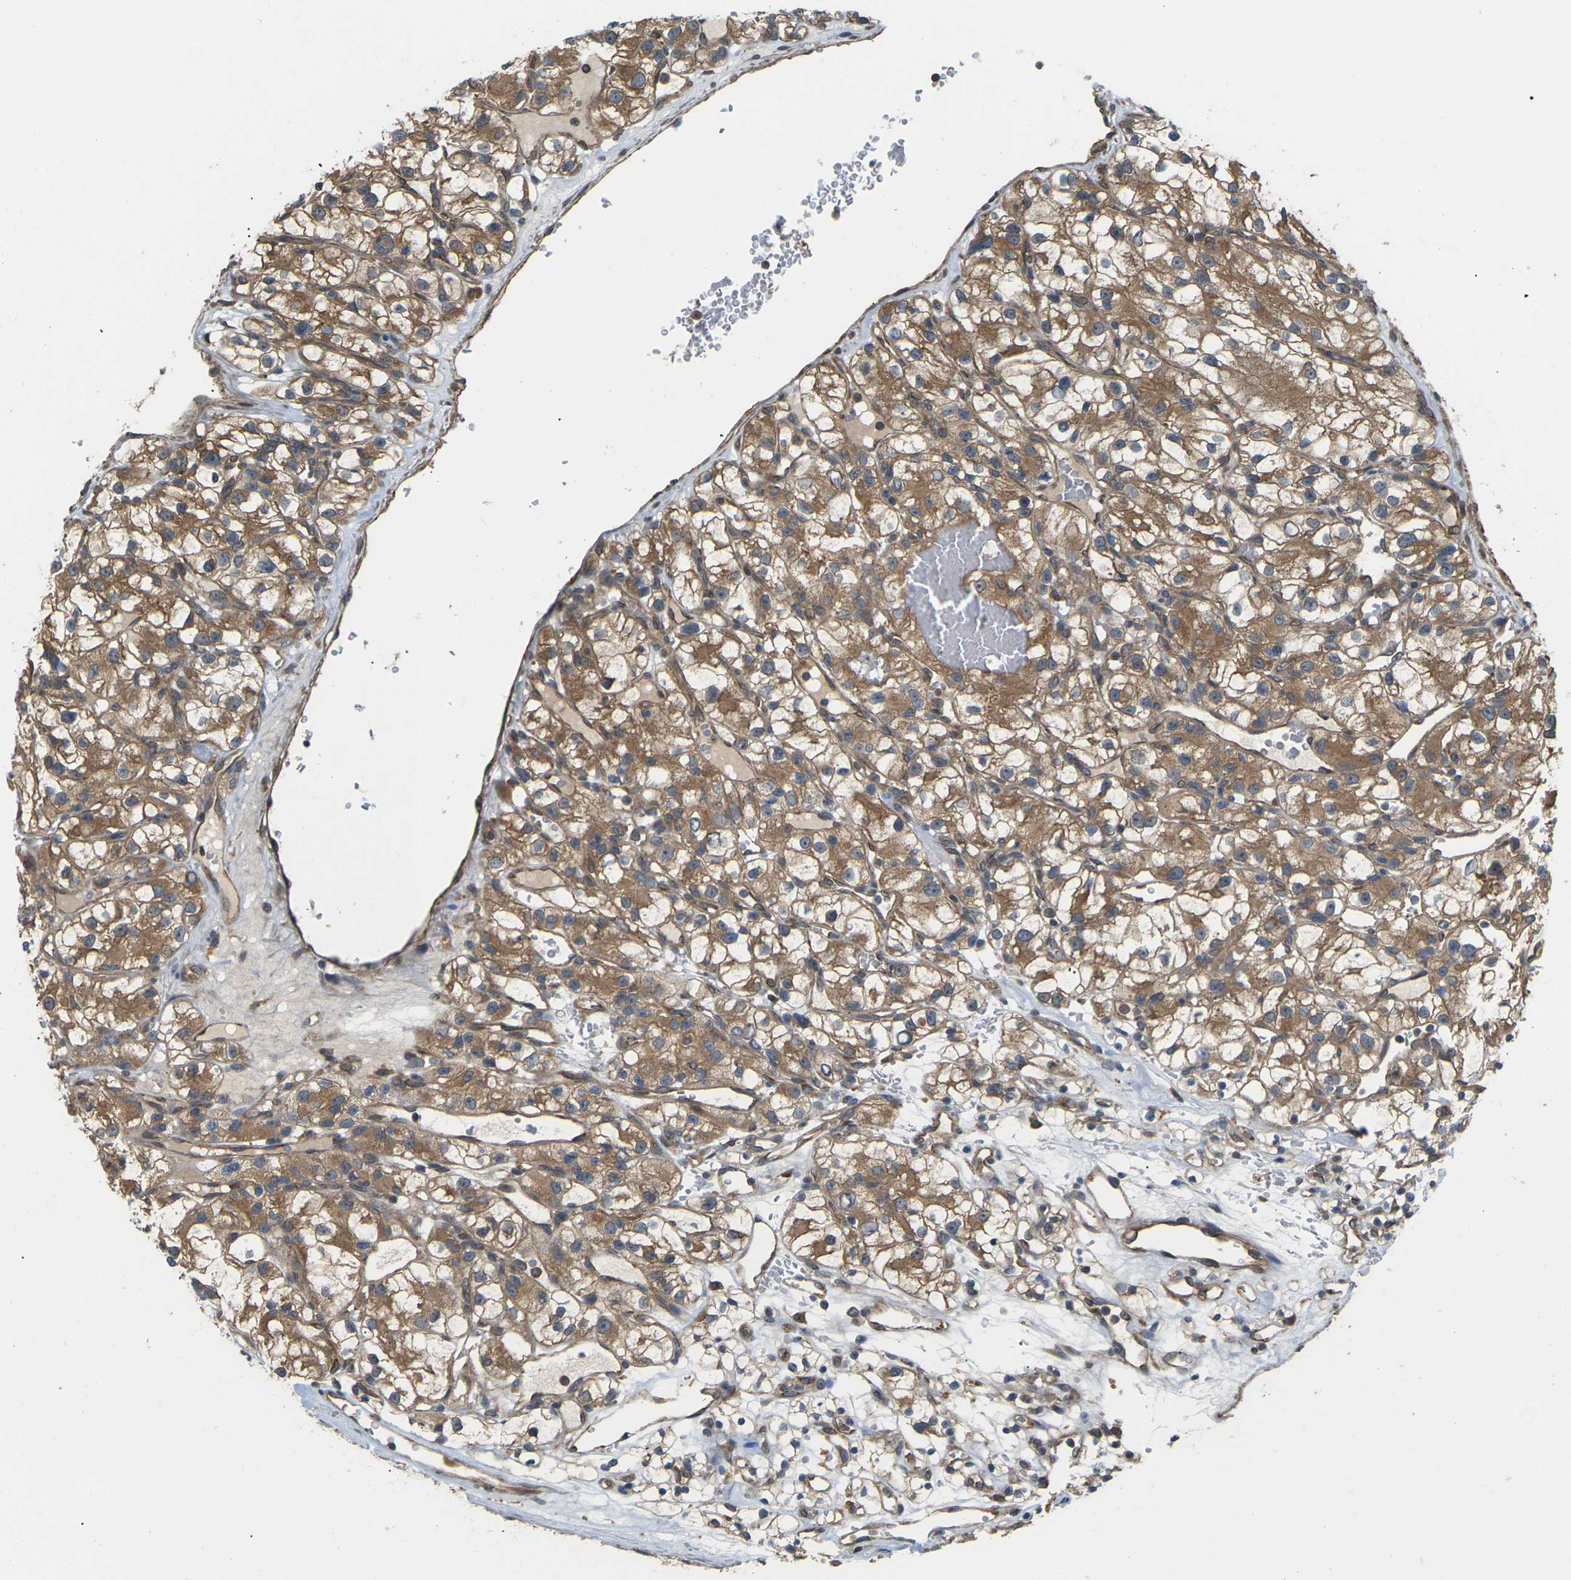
{"staining": {"intensity": "moderate", "quantity": ">75%", "location": "cytoplasmic/membranous"}, "tissue": "renal cancer", "cell_type": "Tumor cells", "image_type": "cancer", "snomed": [{"axis": "morphology", "description": "Adenocarcinoma, NOS"}, {"axis": "topography", "description": "Kidney"}], "caption": "An image of human renal cancer stained for a protein displays moderate cytoplasmic/membranous brown staining in tumor cells.", "gene": "NRAS", "patient": {"sex": "female", "age": 57}}